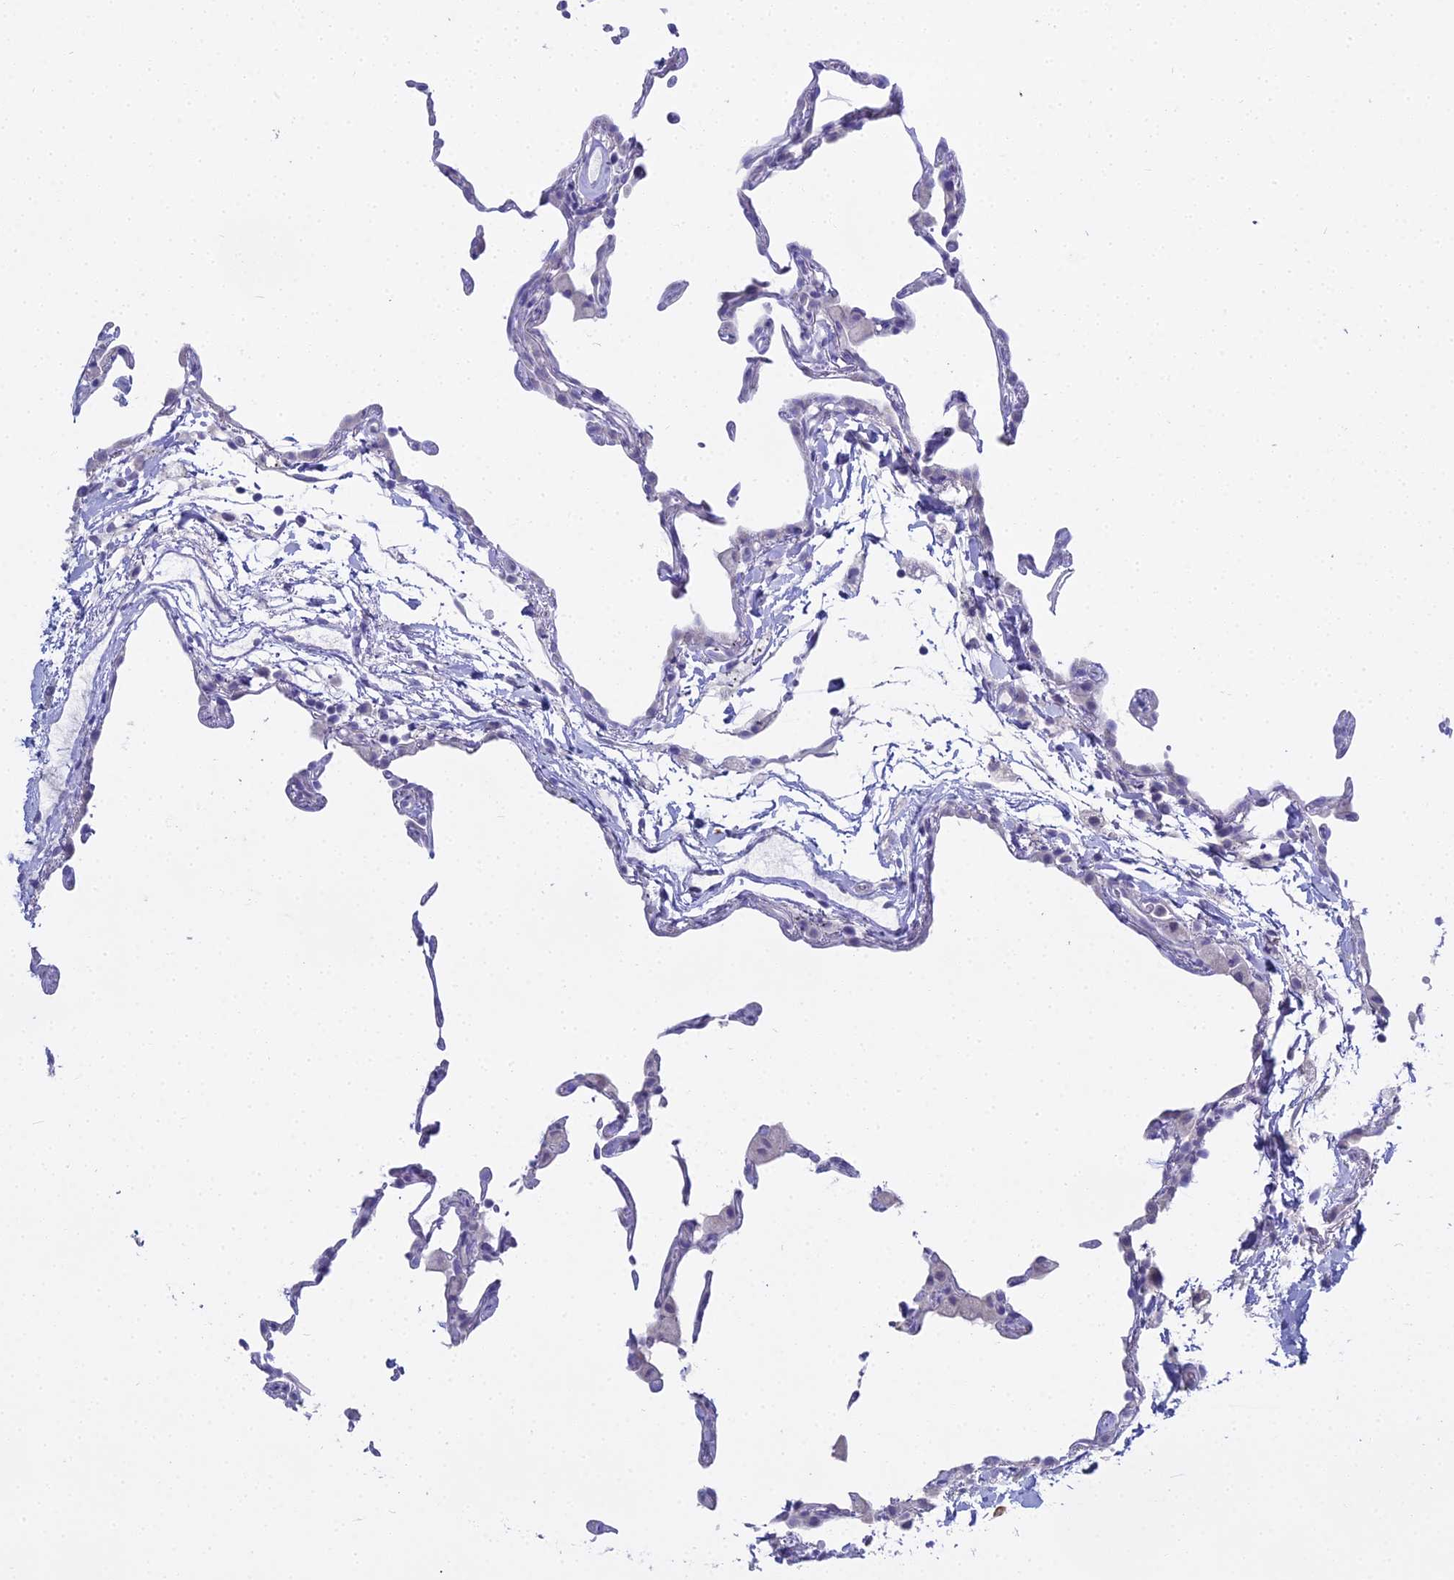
{"staining": {"intensity": "negative", "quantity": "none", "location": "none"}, "tissue": "lung", "cell_type": "Alveolar cells", "image_type": "normal", "snomed": [{"axis": "morphology", "description": "Normal tissue, NOS"}, {"axis": "topography", "description": "Lung"}], "caption": "IHC photomicrograph of benign lung stained for a protein (brown), which demonstrates no staining in alveolar cells. (DAB immunohistochemistry, high magnification).", "gene": "S100A7", "patient": {"sex": "female", "age": 57}}